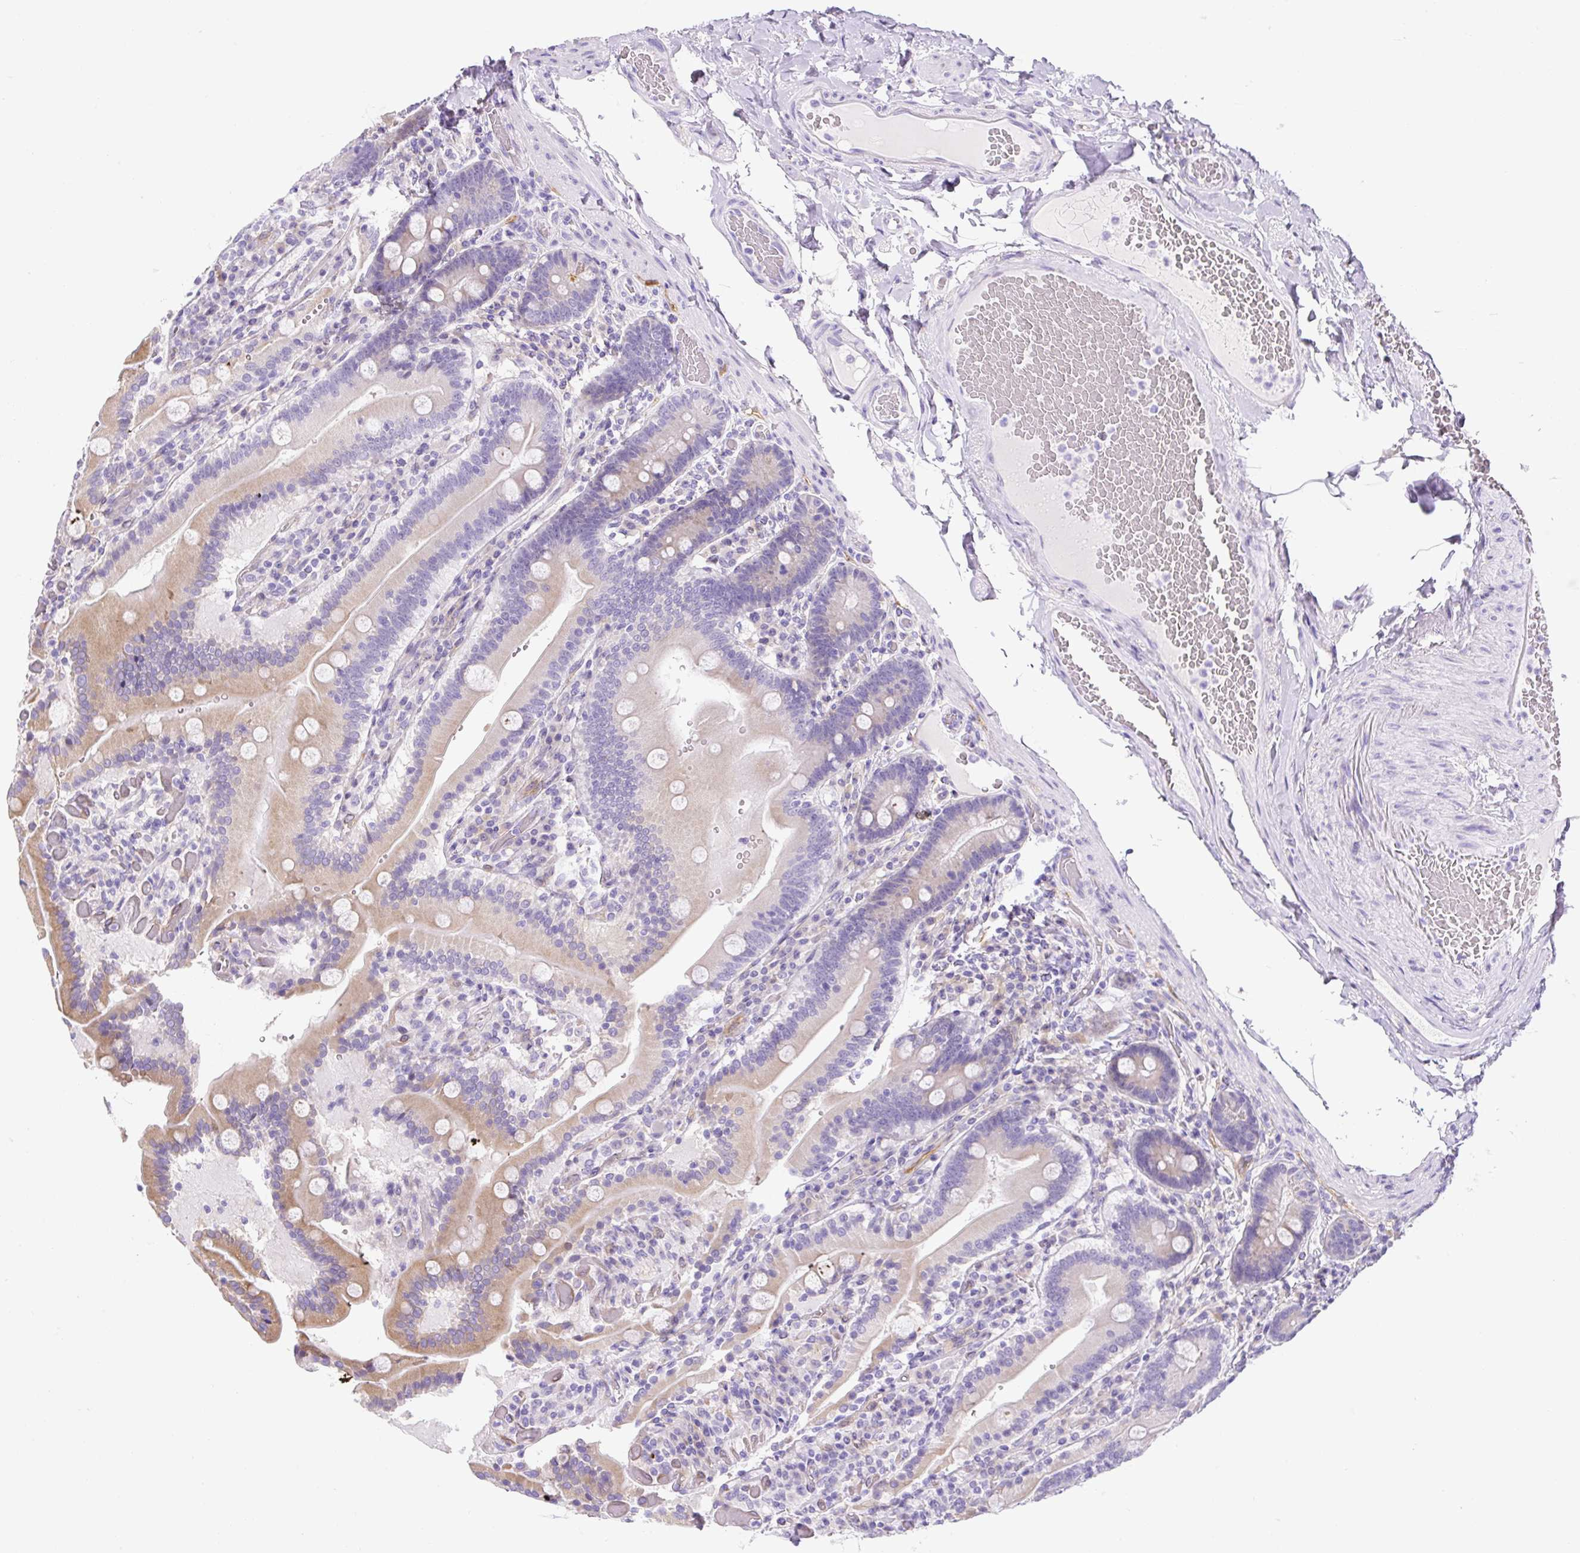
{"staining": {"intensity": "weak", "quantity": "25%-75%", "location": "cytoplasmic/membranous"}, "tissue": "duodenum", "cell_type": "Glandular cells", "image_type": "normal", "snomed": [{"axis": "morphology", "description": "Normal tissue, NOS"}, {"axis": "topography", "description": "Duodenum"}], "caption": "Unremarkable duodenum was stained to show a protein in brown. There is low levels of weak cytoplasmic/membranous expression in about 25%-75% of glandular cells. The staining was performed using DAB to visualize the protein expression in brown, while the nuclei were stained in blue with hematoxylin (Magnification: 20x).", "gene": "ASB4", "patient": {"sex": "female", "age": 62}}